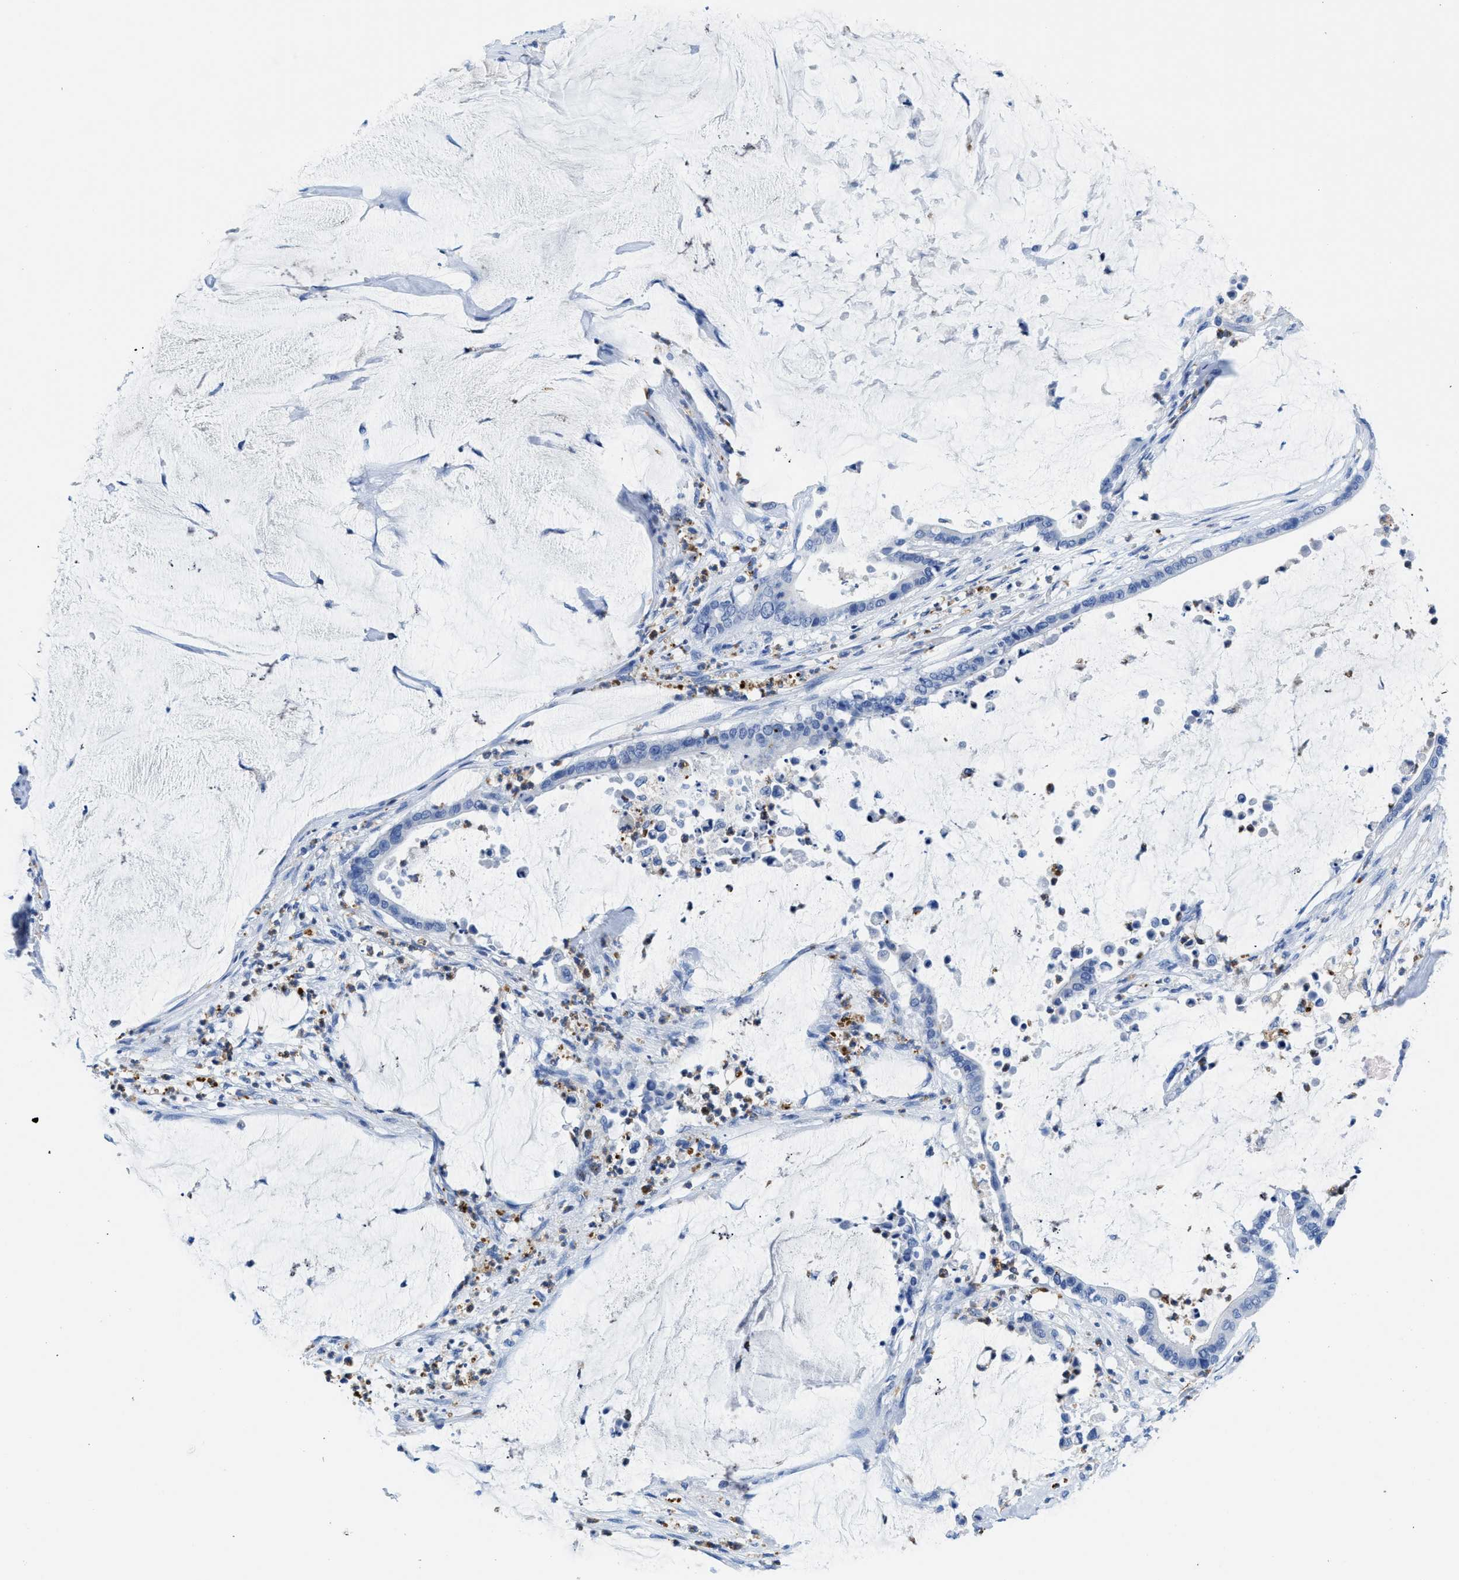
{"staining": {"intensity": "negative", "quantity": "none", "location": "none"}, "tissue": "pancreatic cancer", "cell_type": "Tumor cells", "image_type": "cancer", "snomed": [{"axis": "morphology", "description": "Adenocarcinoma, NOS"}, {"axis": "topography", "description": "Pancreas"}], "caption": "This photomicrograph is of adenocarcinoma (pancreatic) stained with immunohistochemistry to label a protein in brown with the nuclei are counter-stained blue. There is no expression in tumor cells.", "gene": "NEB", "patient": {"sex": "male", "age": 41}}